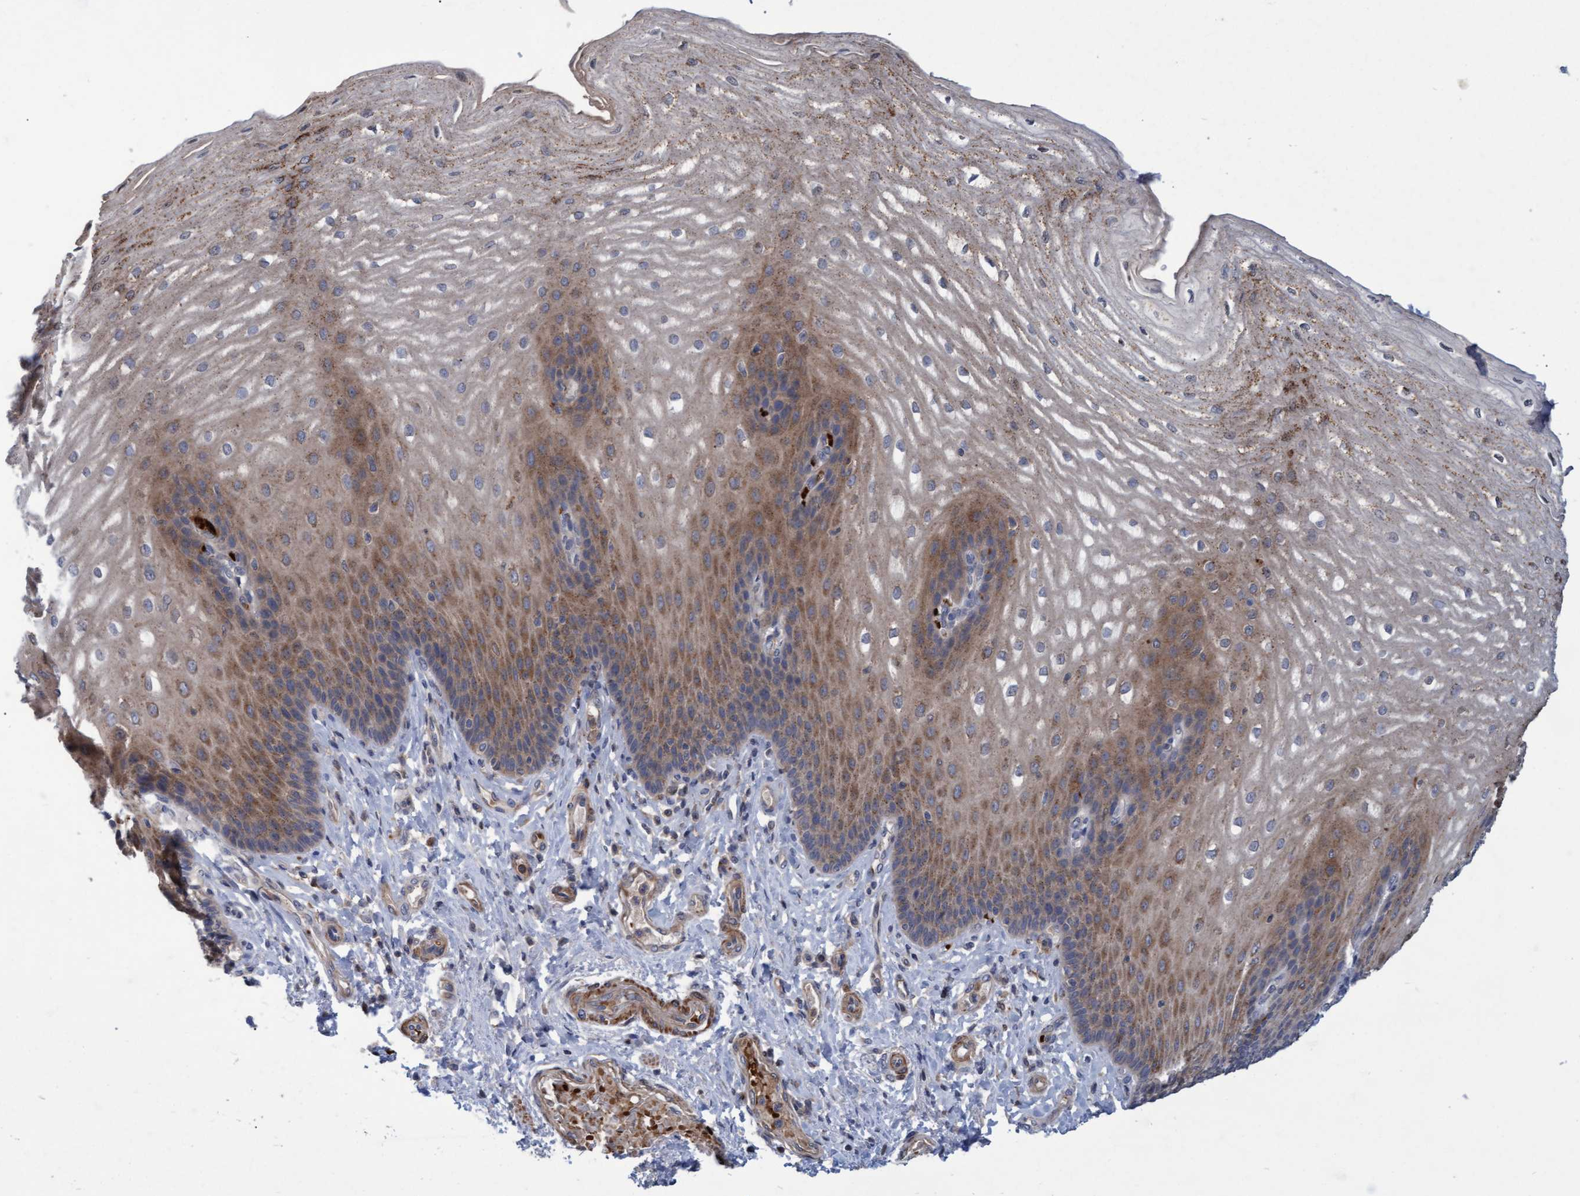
{"staining": {"intensity": "moderate", "quantity": ">75%", "location": "cytoplasmic/membranous"}, "tissue": "esophagus", "cell_type": "Squamous epithelial cells", "image_type": "normal", "snomed": [{"axis": "morphology", "description": "Normal tissue, NOS"}, {"axis": "topography", "description": "Esophagus"}], "caption": "An immunohistochemistry micrograph of unremarkable tissue is shown. Protein staining in brown shows moderate cytoplasmic/membranous positivity in esophagus within squamous epithelial cells.", "gene": "NAA15", "patient": {"sex": "male", "age": 54}}